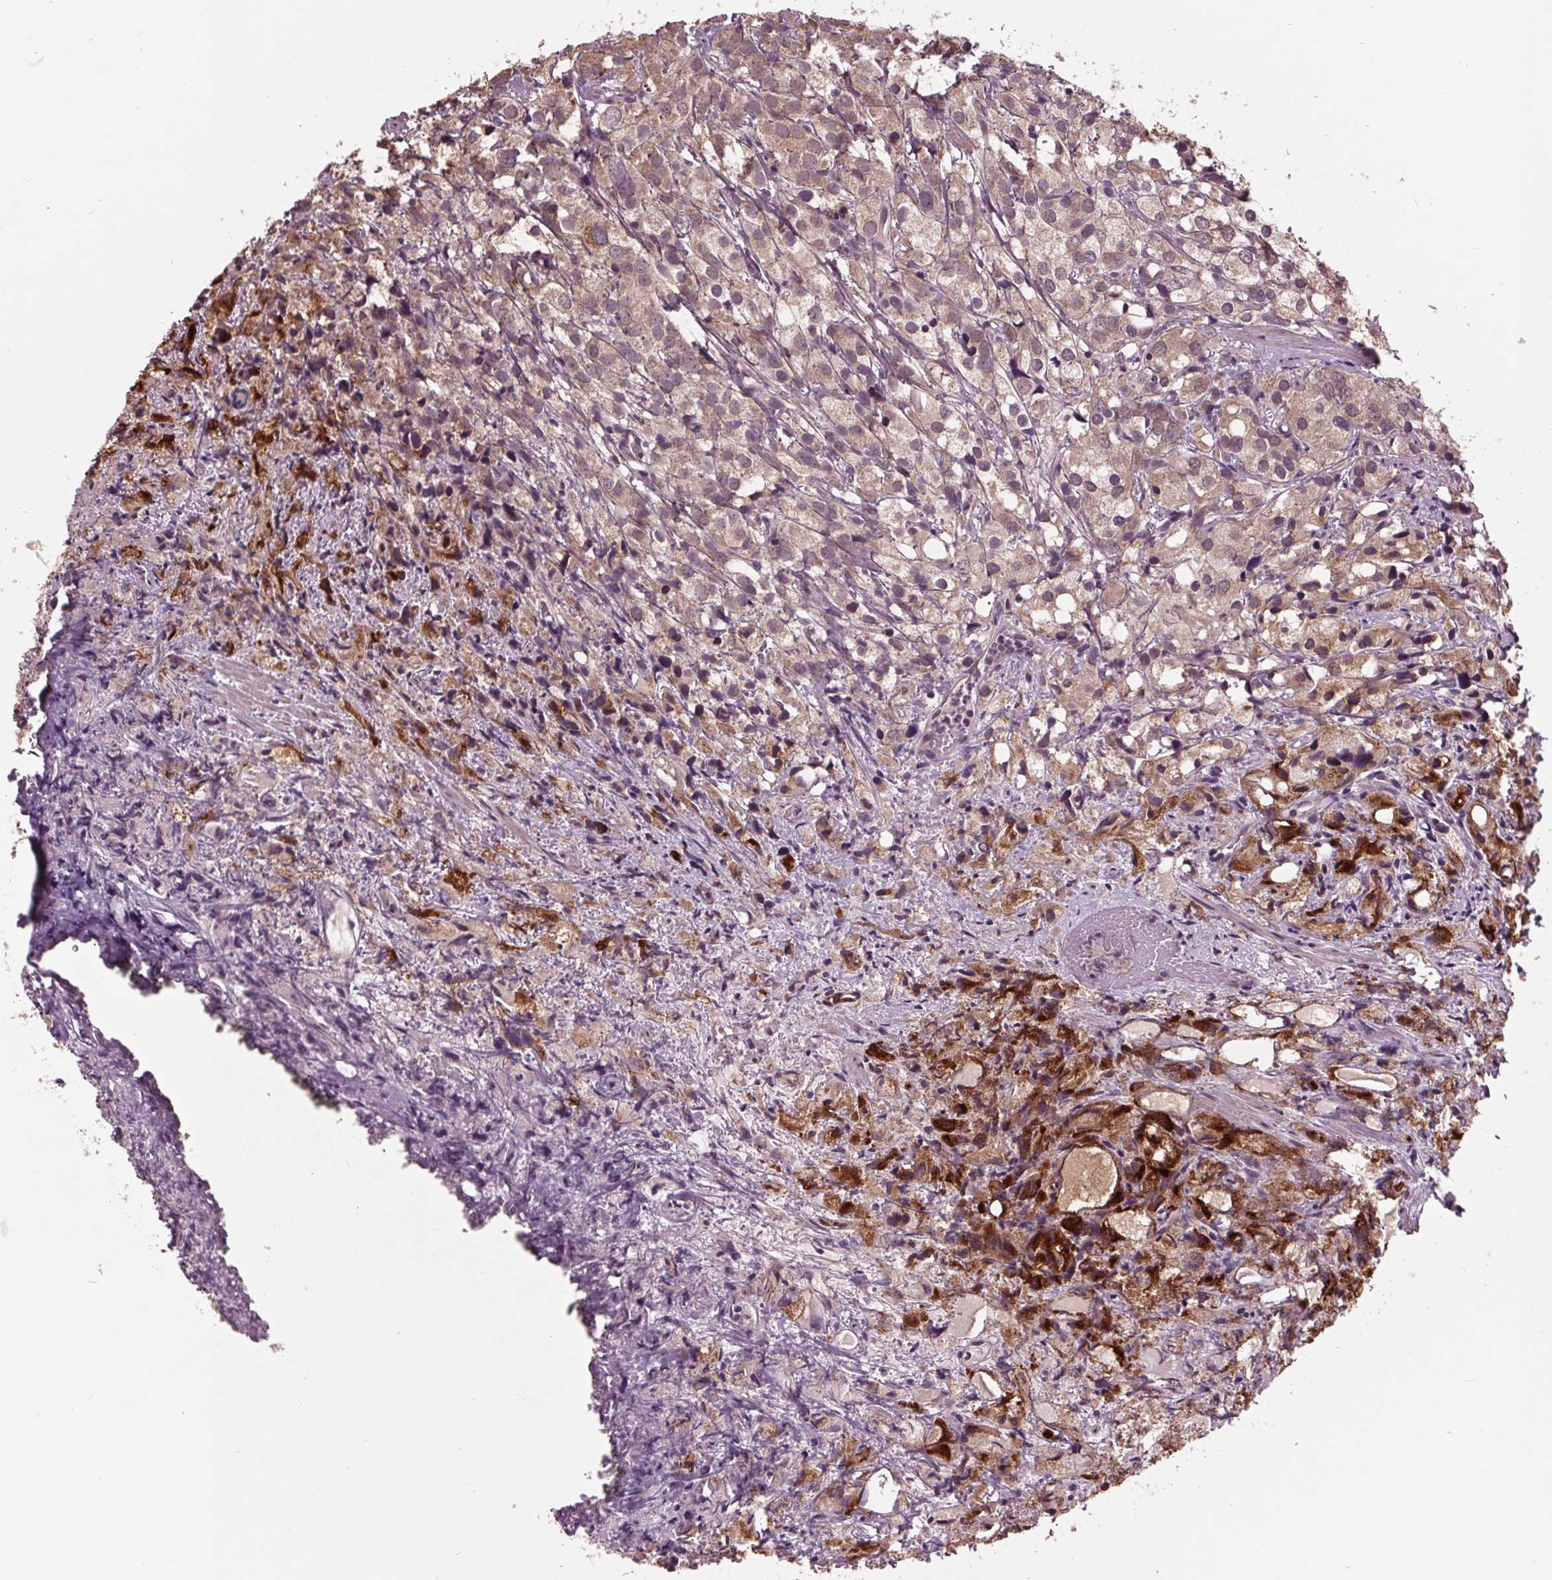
{"staining": {"intensity": "weak", "quantity": "25%-75%", "location": "cytoplasmic/membranous,nuclear"}, "tissue": "prostate cancer", "cell_type": "Tumor cells", "image_type": "cancer", "snomed": [{"axis": "morphology", "description": "Adenocarcinoma, High grade"}, {"axis": "topography", "description": "Prostate"}], "caption": "An immunohistochemistry (IHC) micrograph of tumor tissue is shown. Protein staining in brown highlights weak cytoplasmic/membranous and nuclear positivity in prostate high-grade adenocarcinoma within tumor cells.", "gene": "MAPK8", "patient": {"sex": "male", "age": 86}}